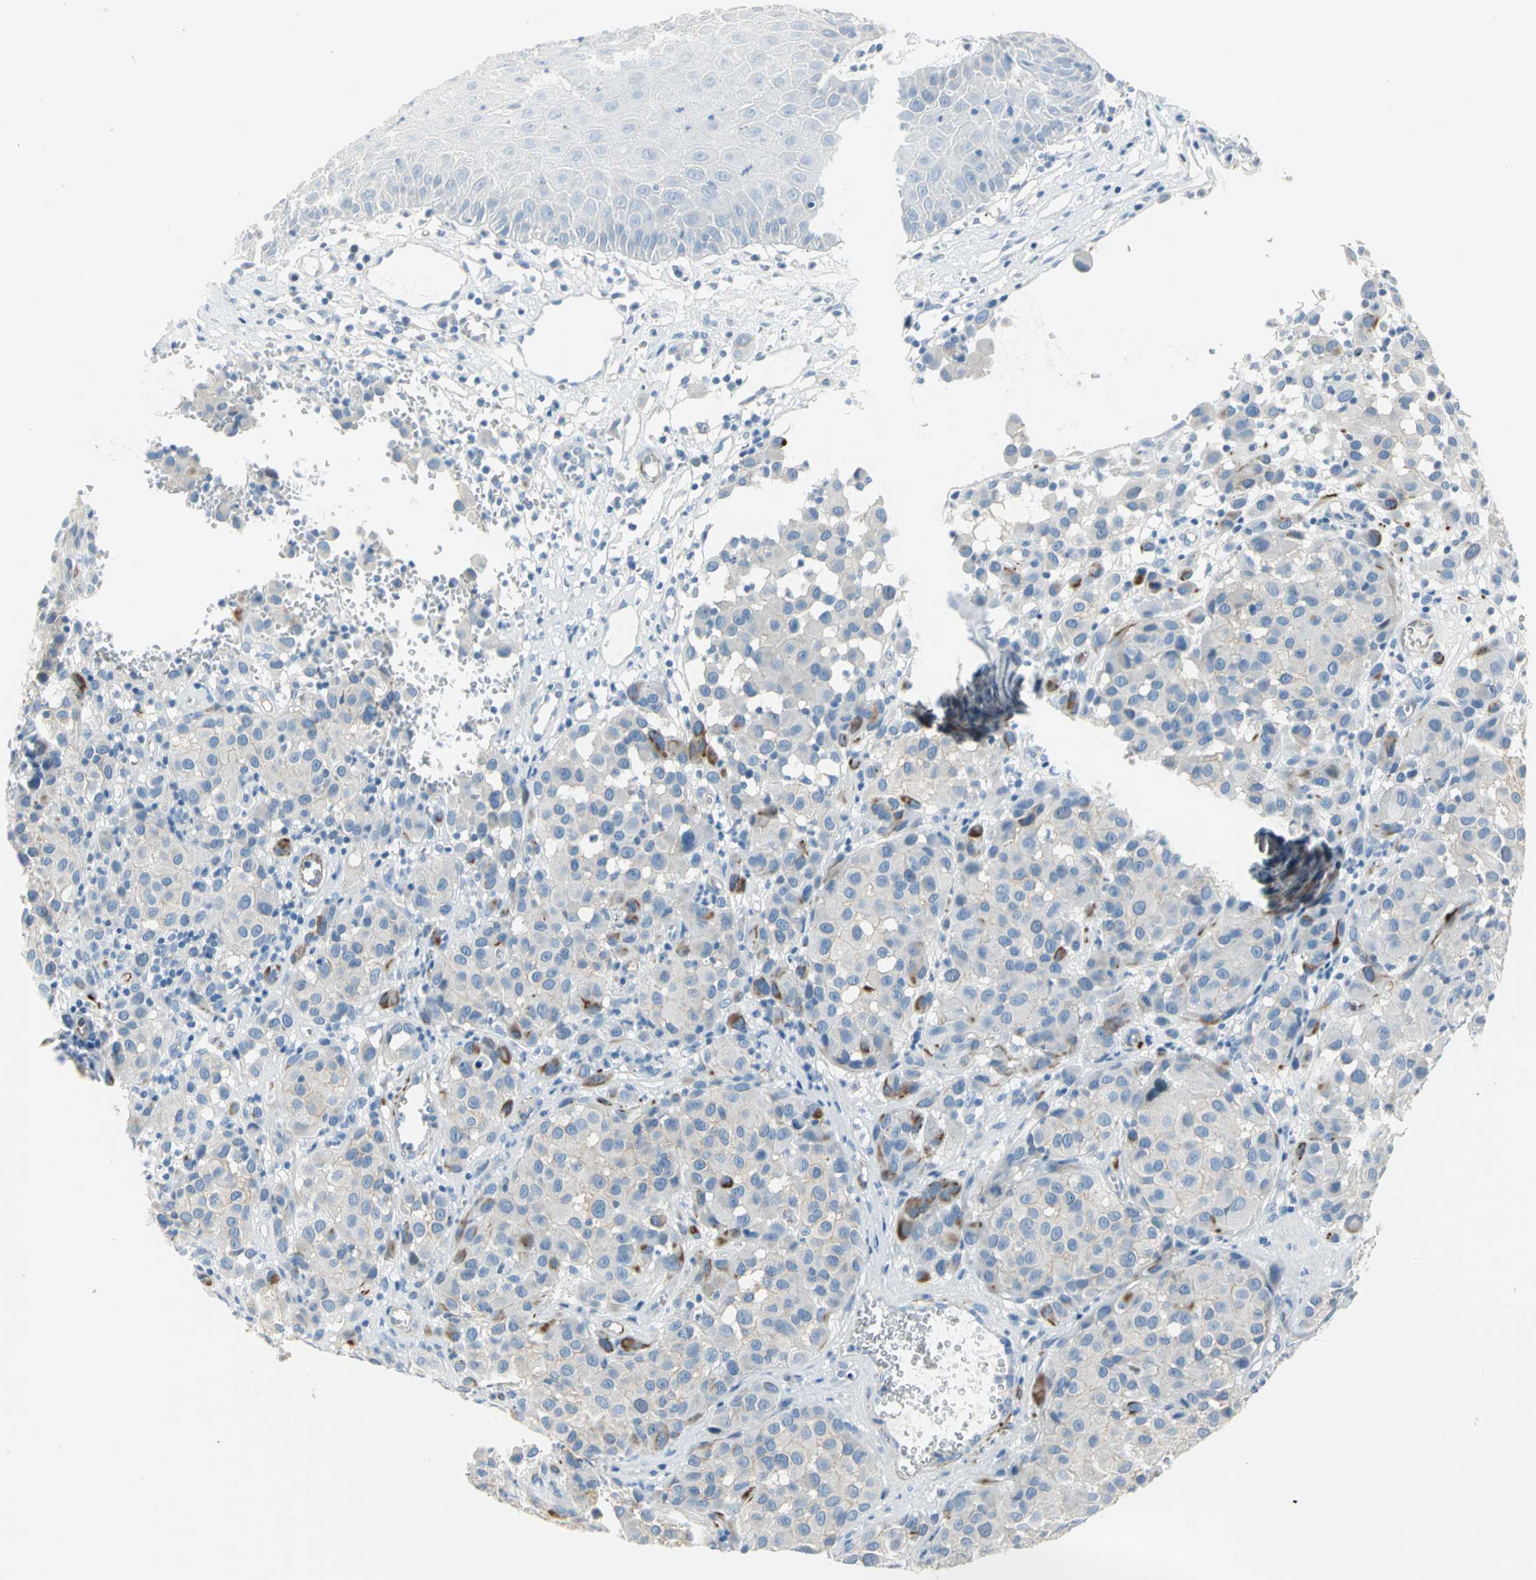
{"staining": {"intensity": "weak", "quantity": "<25%", "location": "cytoplasmic/membranous"}, "tissue": "melanoma", "cell_type": "Tumor cells", "image_type": "cancer", "snomed": [{"axis": "morphology", "description": "Malignant melanoma, NOS"}, {"axis": "topography", "description": "Skin"}], "caption": "Photomicrograph shows no significant protein expression in tumor cells of melanoma.", "gene": "ALOX15", "patient": {"sex": "female", "age": 21}}